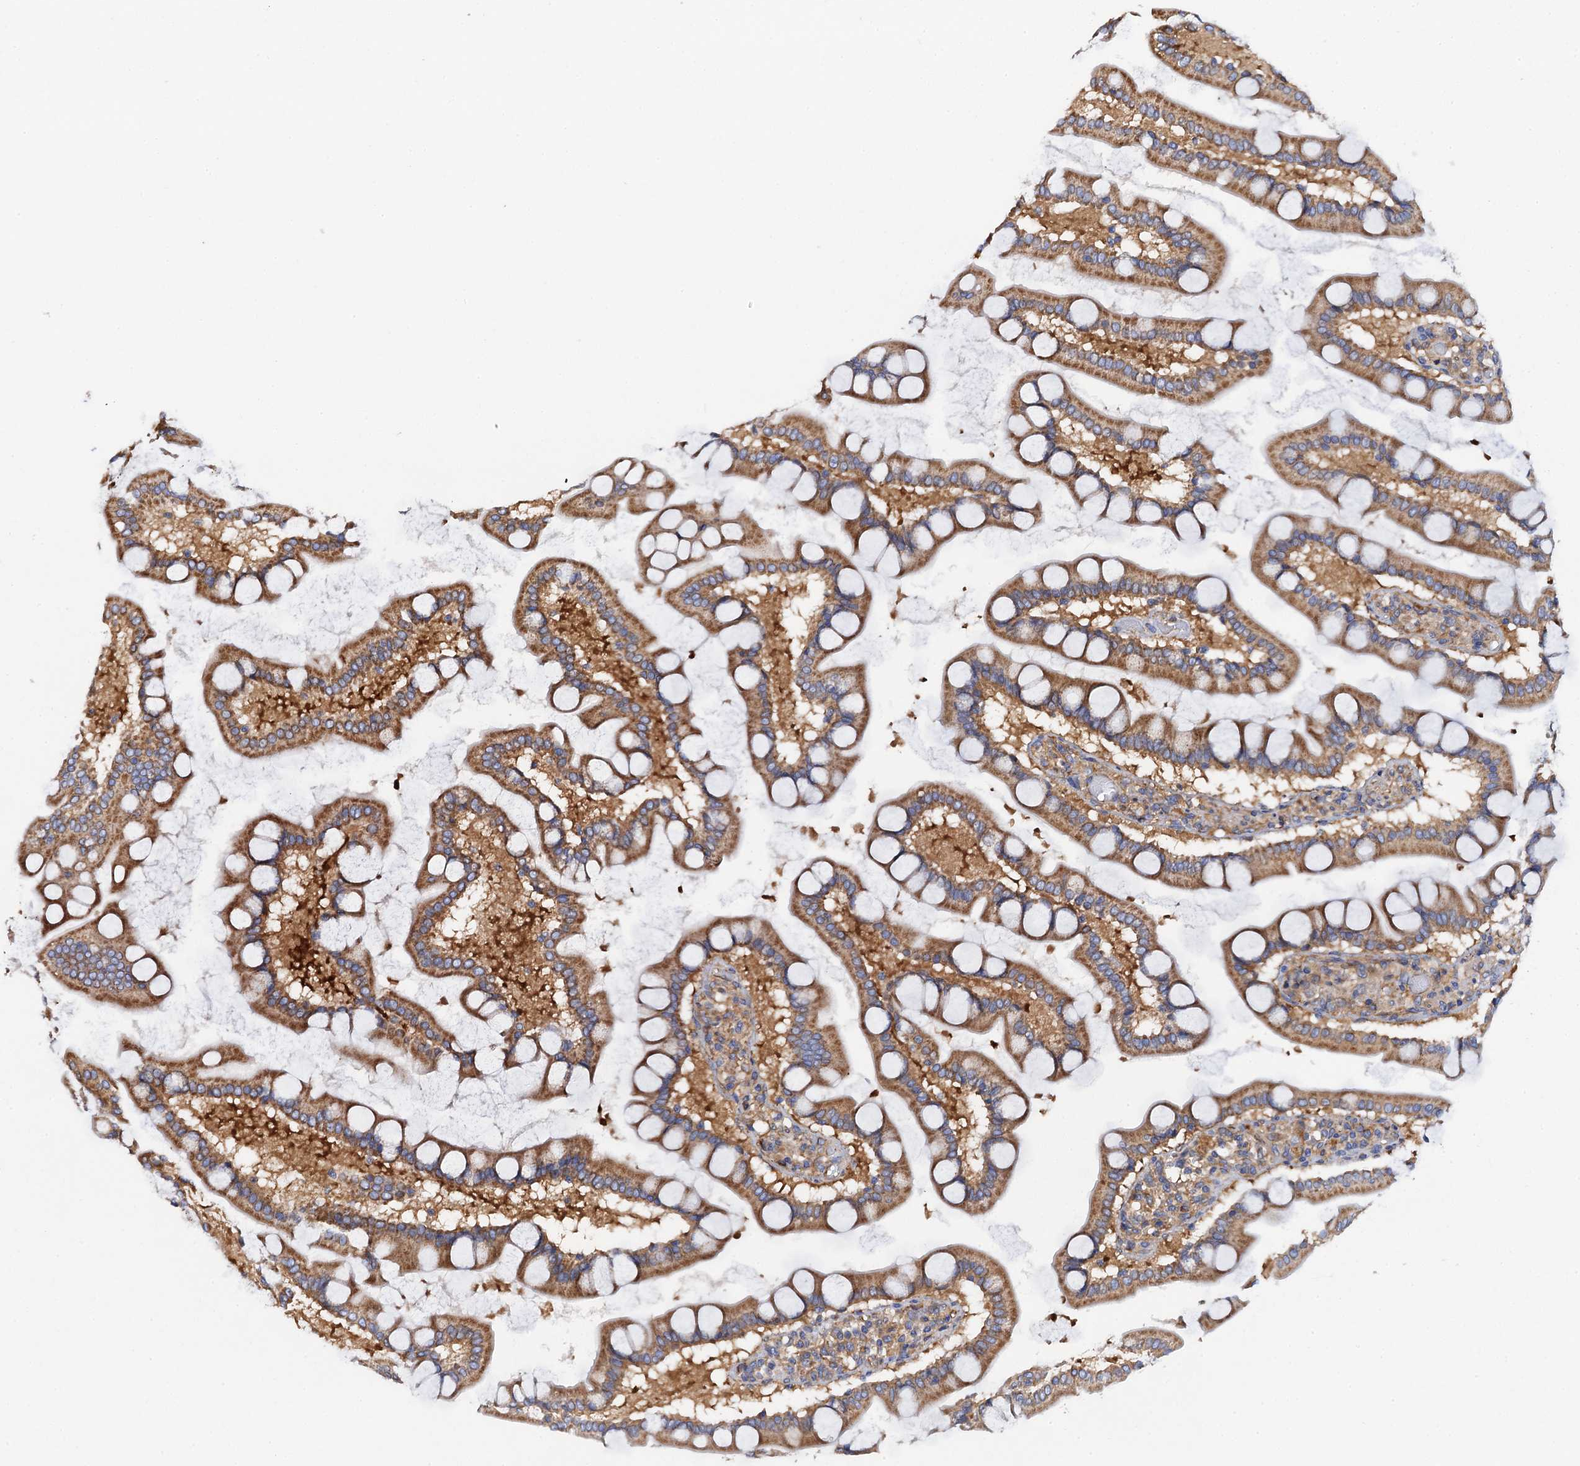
{"staining": {"intensity": "moderate", "quantity": ">75%", "location": "cytoplasmic/membranous"}, "tissue": "small intestine", "cell_type": "Glandular cells", "image_type": "normal", "snomed": [{"axis": "morphology", "description": "Normal tissue, NOS"}, {"axis": "topography", "description": "Small intestine"}], "caption": "Immunohistochemical staining of normal human small intestine displays moderate cytoplasmic/membranous protein expression in approximately >75% of glandular cells. Immunohistochemistry (ihc) stains the protein in brown and the nuclei are stained blue.", "gene": "MRPL48", "patient": {"sex": "male", "age": 41}}